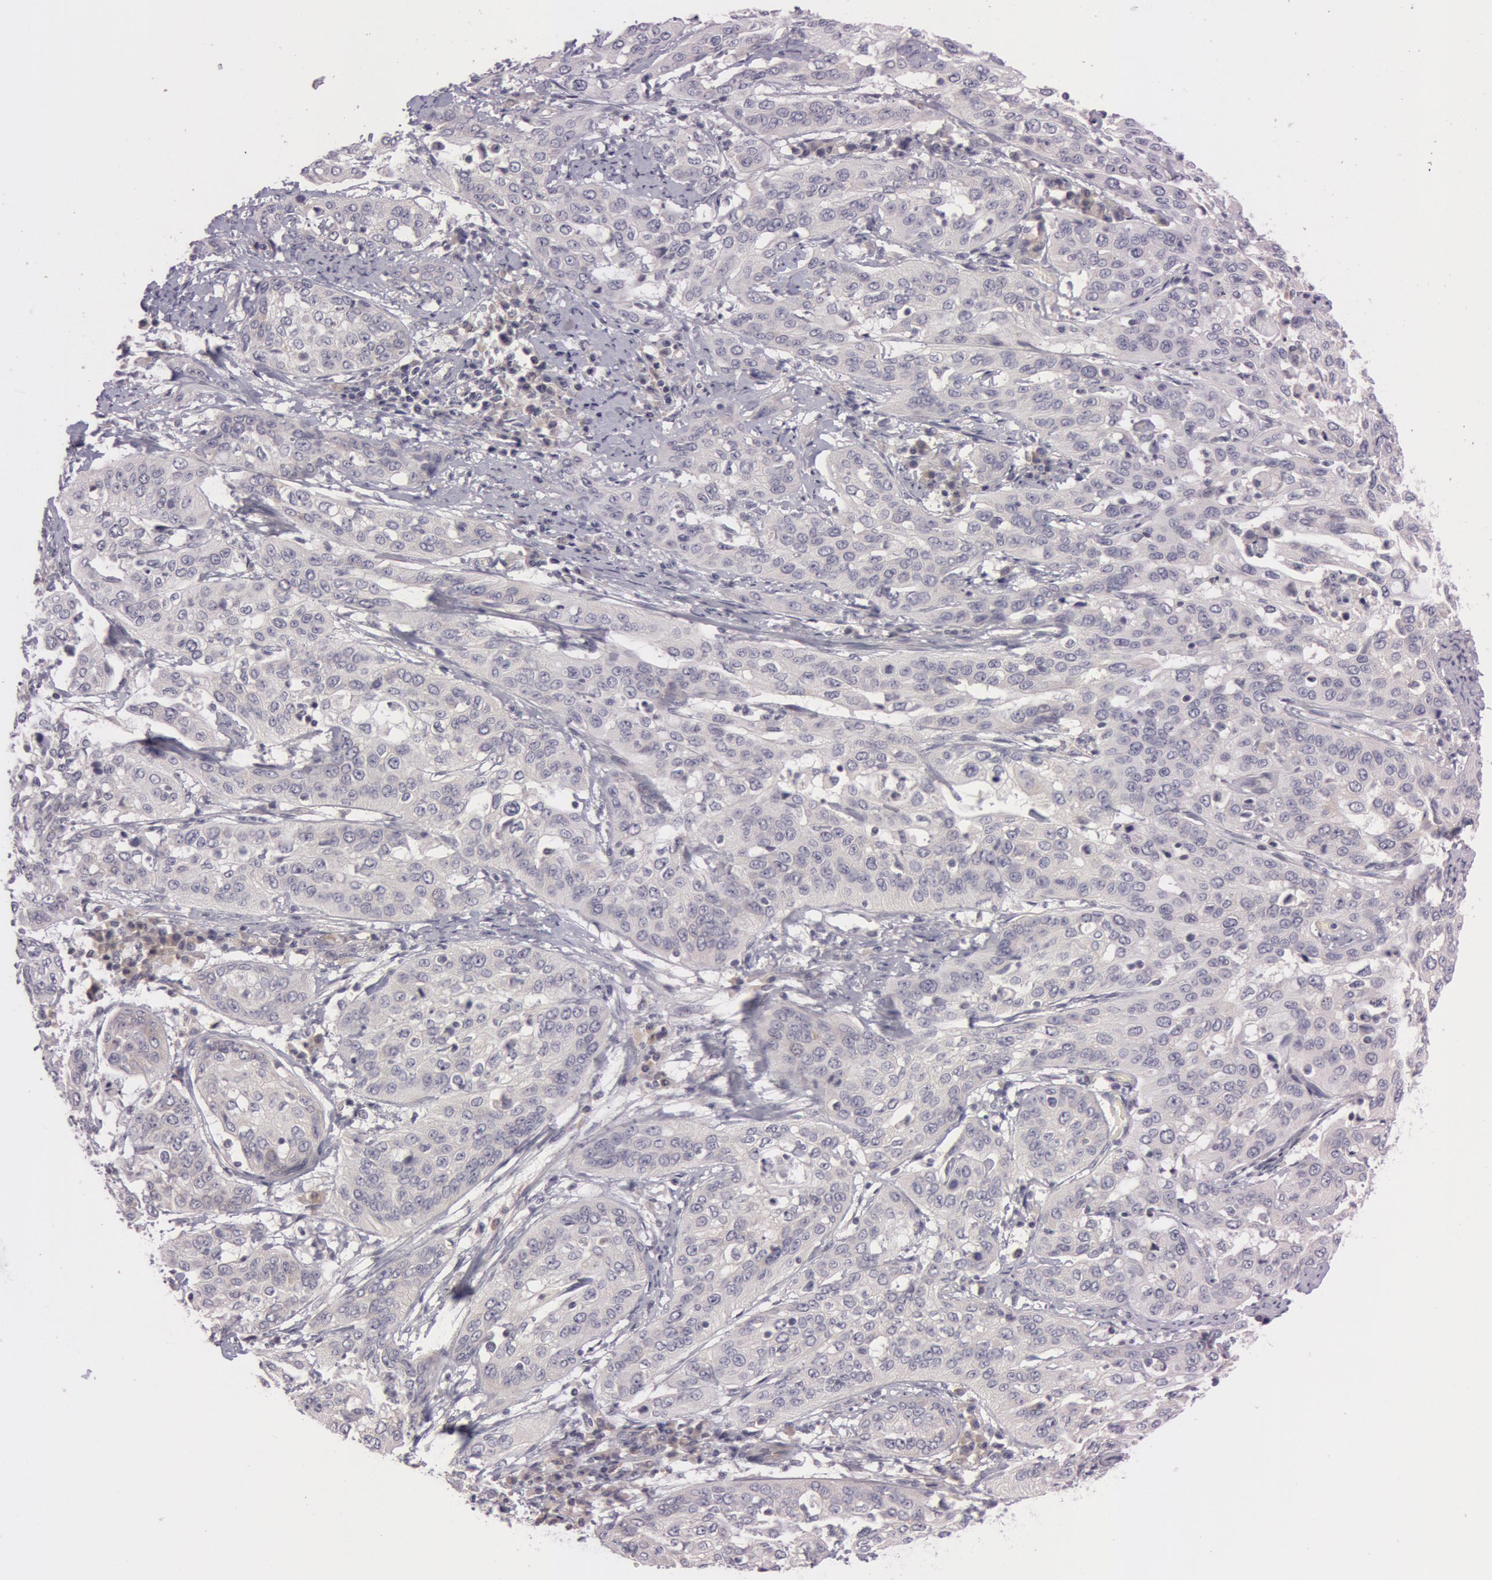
{"staining": {"intensity": "negative", "quantity": "none", "location": "none"}, "tissue": "cervical cancer", "cell_type": "Tumor cells", "image_type": "cancer", "snomed": [{"axis": "morphology", "description": "Squamous cell carcinoma, NOS"}, {"axis": "topography", "description": "Cervix"}], "caption": "An image of human cervical squamous cell carcinoma is negative for staining in tumor cells.", "gene": "RALGAPA1", "patient": {"sex": "female", "age": 41}}